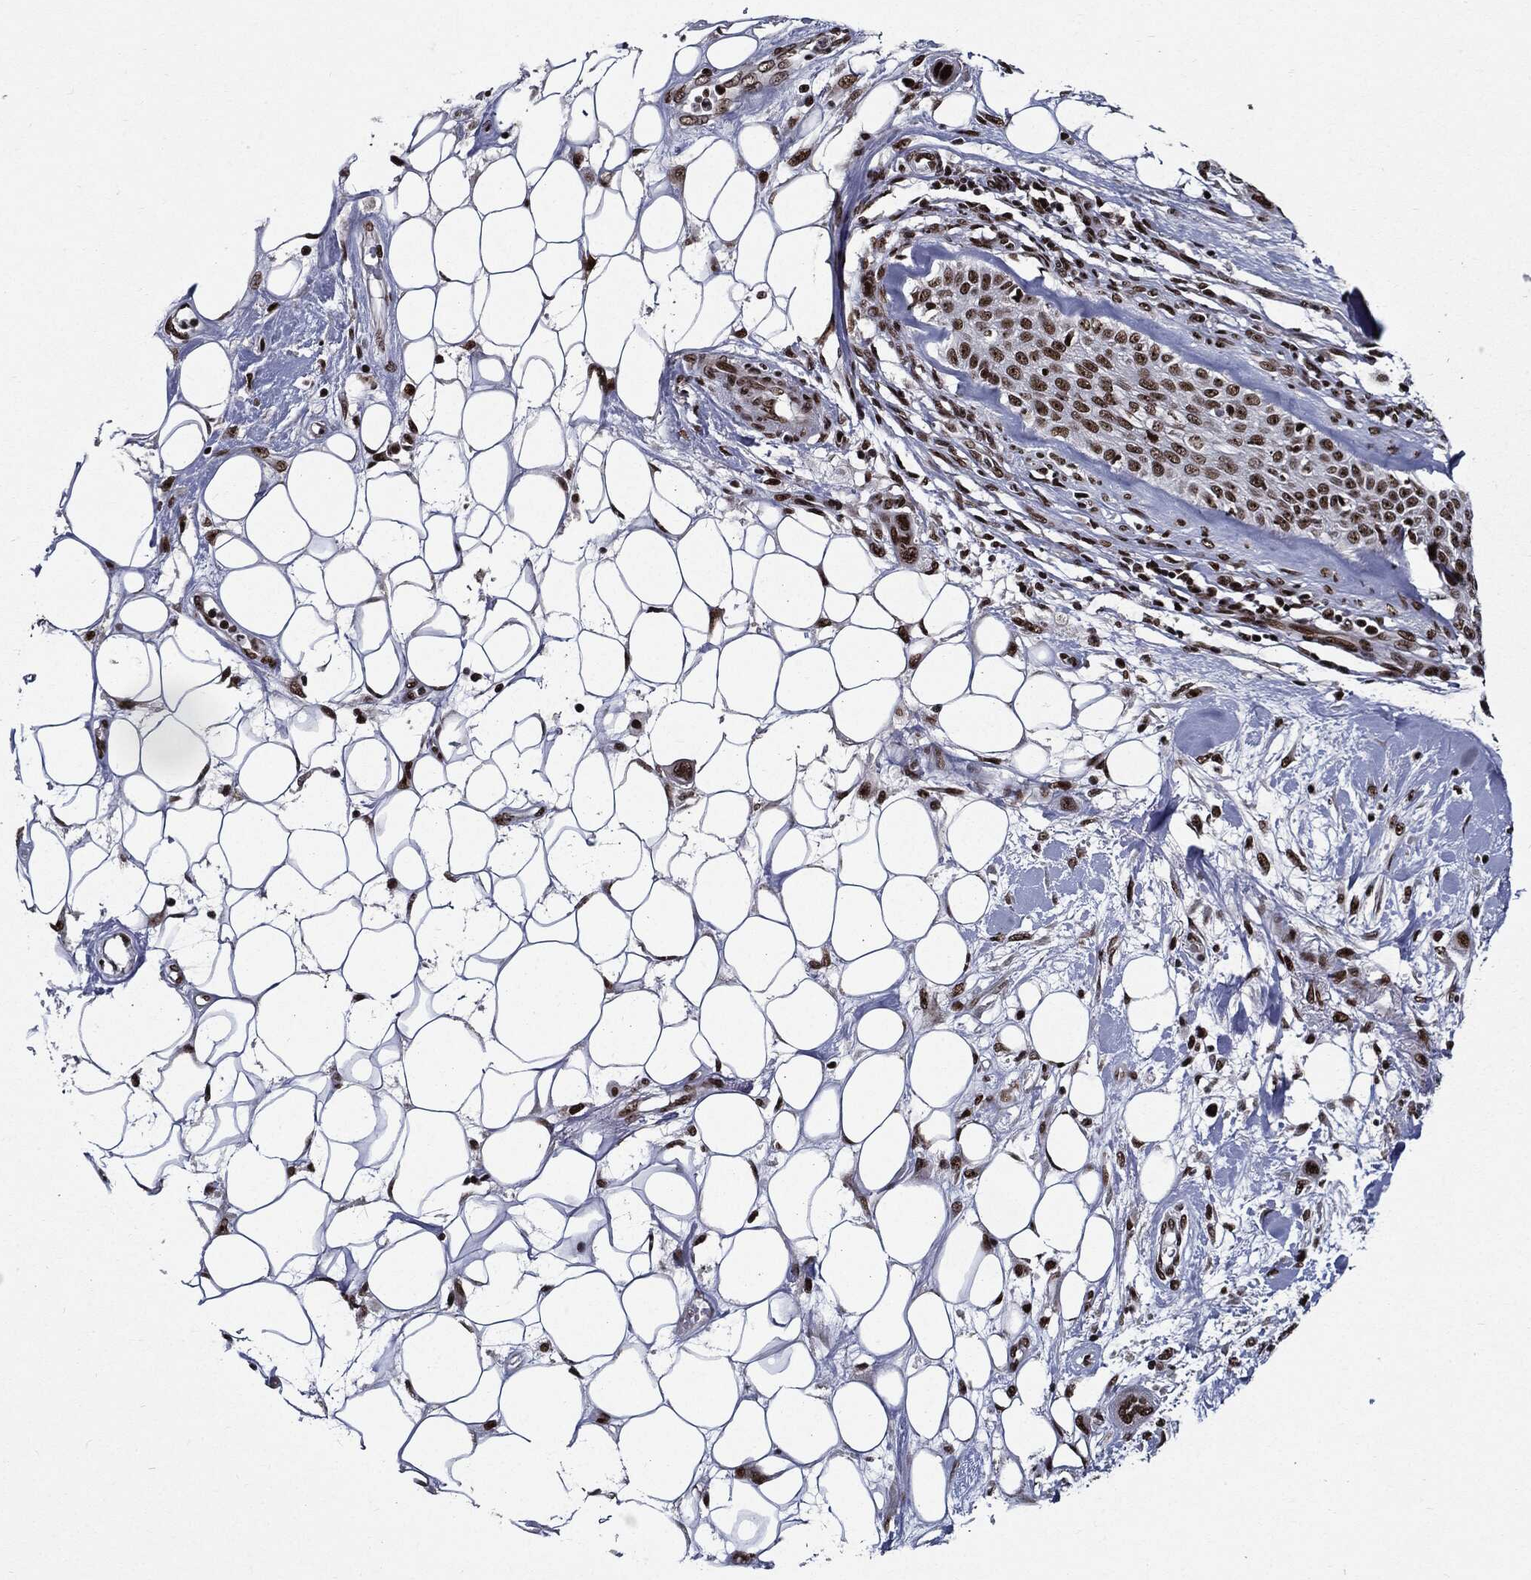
{"staining": {"intensity": "strong", "quantity": ">75%", "location": "nuclear"}, "tissue": "skin cancer", "cell_type": "Tumor cells", "image_type": "cancer", "snomed": [{"axis": "morphology", "description": "Squamous cell carcinoma, NOS"}, {"axis": "topography", "description": "Skin"}], "caption": "Immunohistochemistry image of human squamous cell carcinoma (skin) stained for a protein (brown), which demonstrates high levels of strong nuclear expression in approximately >75% of tumor cells.", "gene": "ZFP91", "patient": {"sex": "male", "age": 79}}